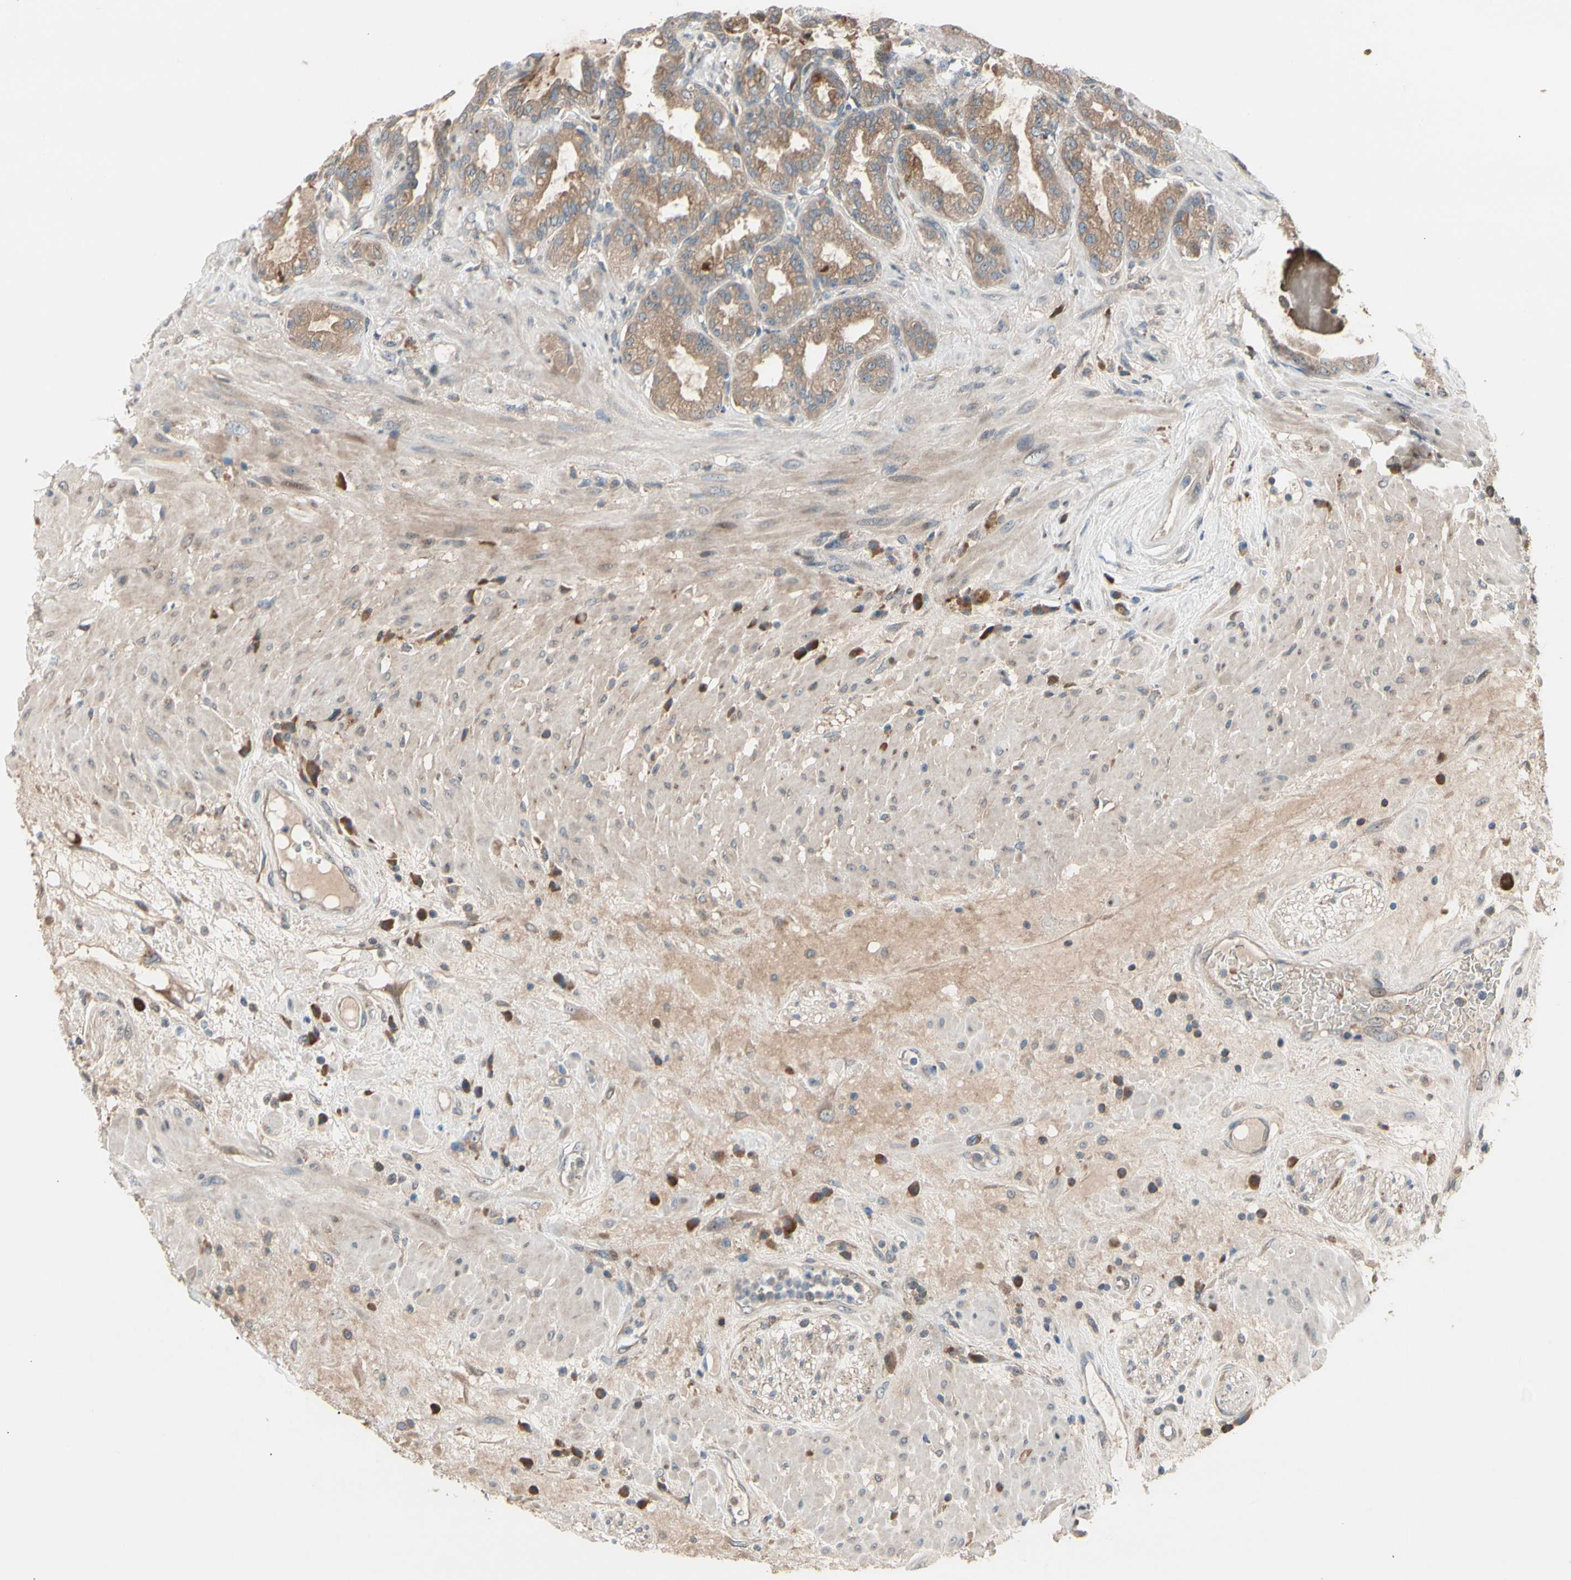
{"staining": {"intensity": "moderate", "quantity": ">75%", "location": "cytoplasmic/membranous"}, "tissue": "seminal vesicle", "cell_type": "Glandular cells", "image_type": "normal", "snomed": [{"axis": "morphology", "description": "Normal tissue, NOS"}, {"axis": "topography", "description": "Seminal veicle"}], "caption": "A medium amount of moderate cytoplasmic/membranous expression is identified in approximately >75% of glandular cells in normal seminal vesicle.", "gene": "SNX29", "patient": {"sex": "male", "age": 61}}